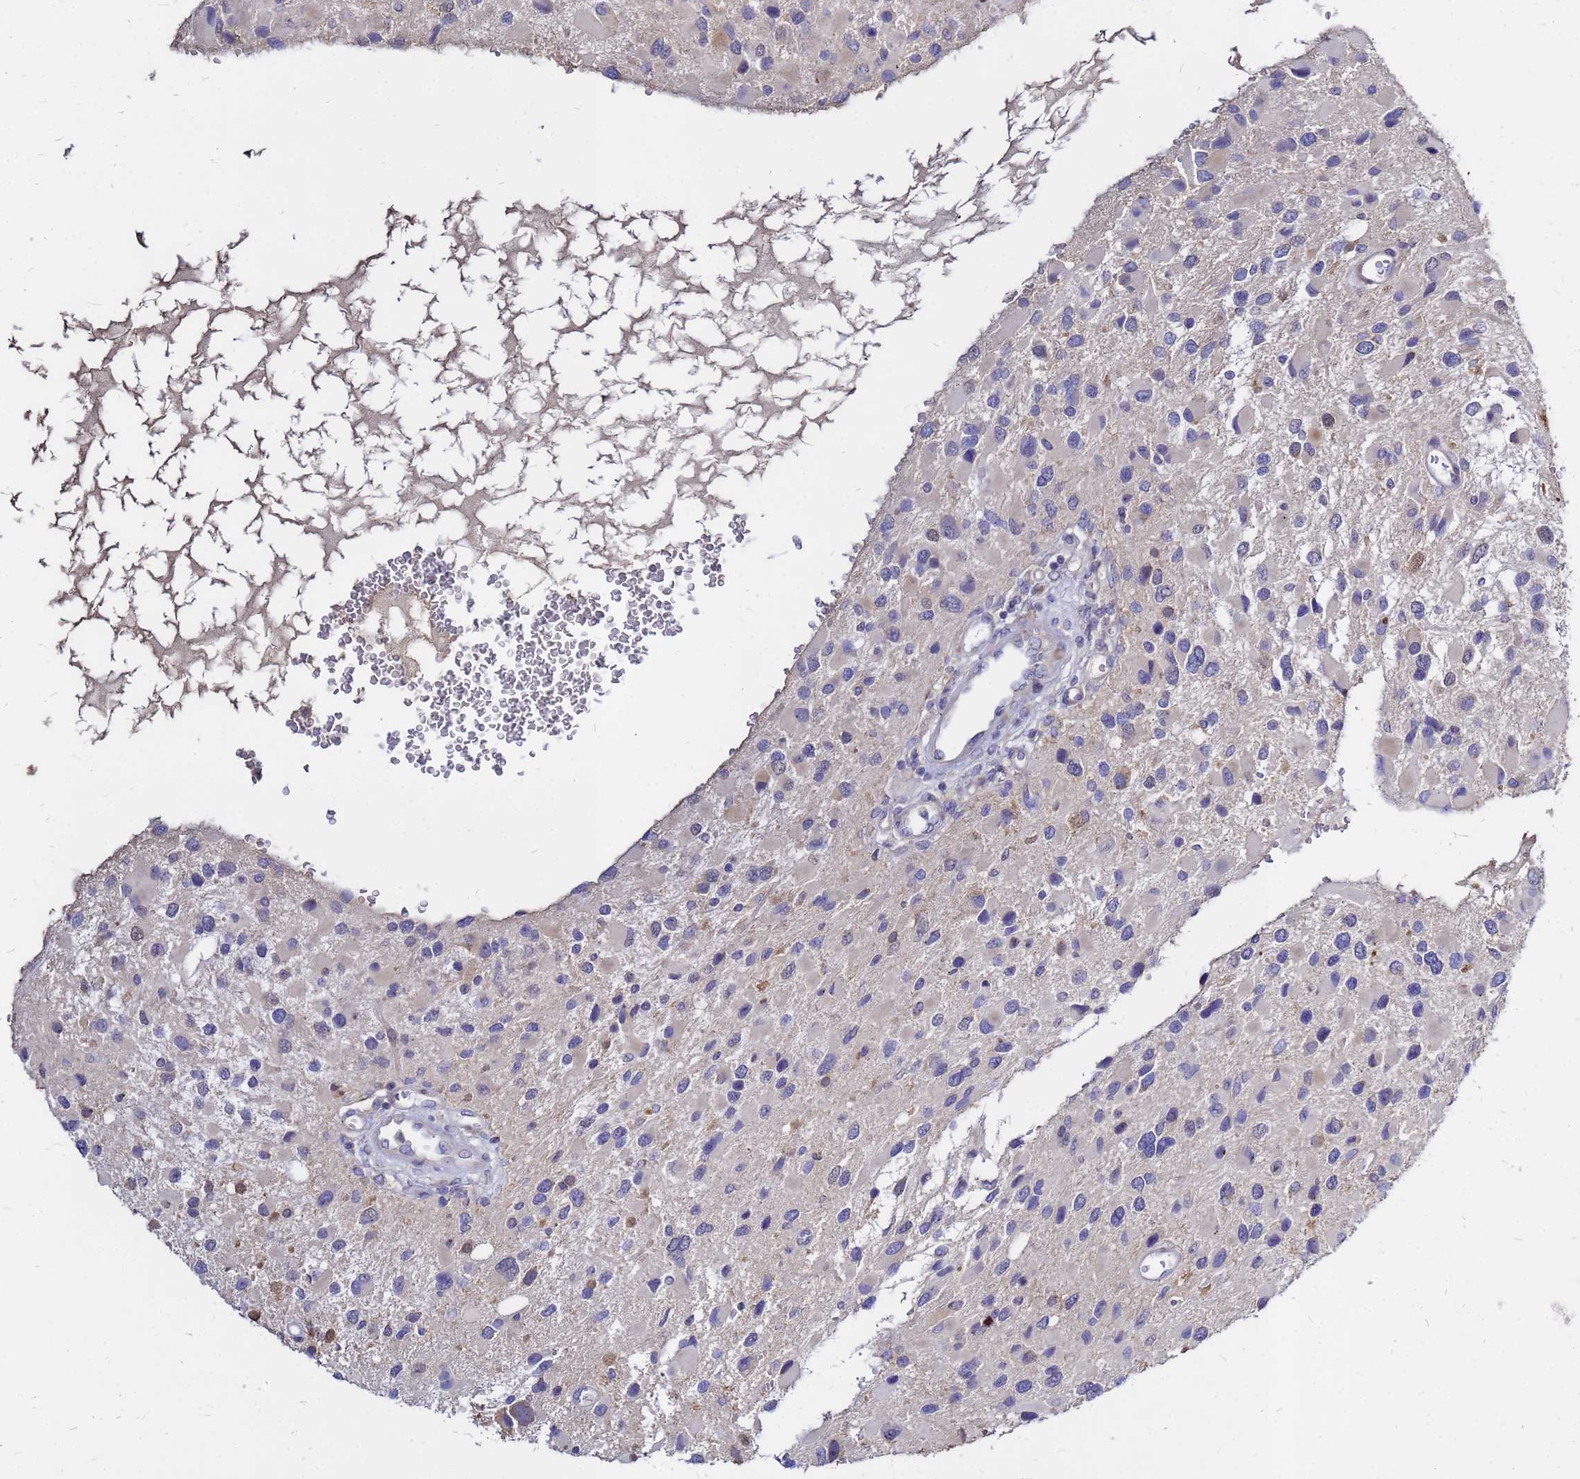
{"staining": {"intensity": "negative", "quantity": "none", "location": "none"}, "tissue": "glioma", "cell_type": "Tumor cells", "image_type": "cancer", "snomed": [{"axis": "morphology", "description": "Glioma, malignant, High grade"}, {"axis": "topography", "description": "Brain"}], "caption": "Protein analysis of malignant glioma (high-grade) exhibits no significant positivity in tumor cells.", "gene": "MOB2", "patient": {"sex": "male", "age": 53}}